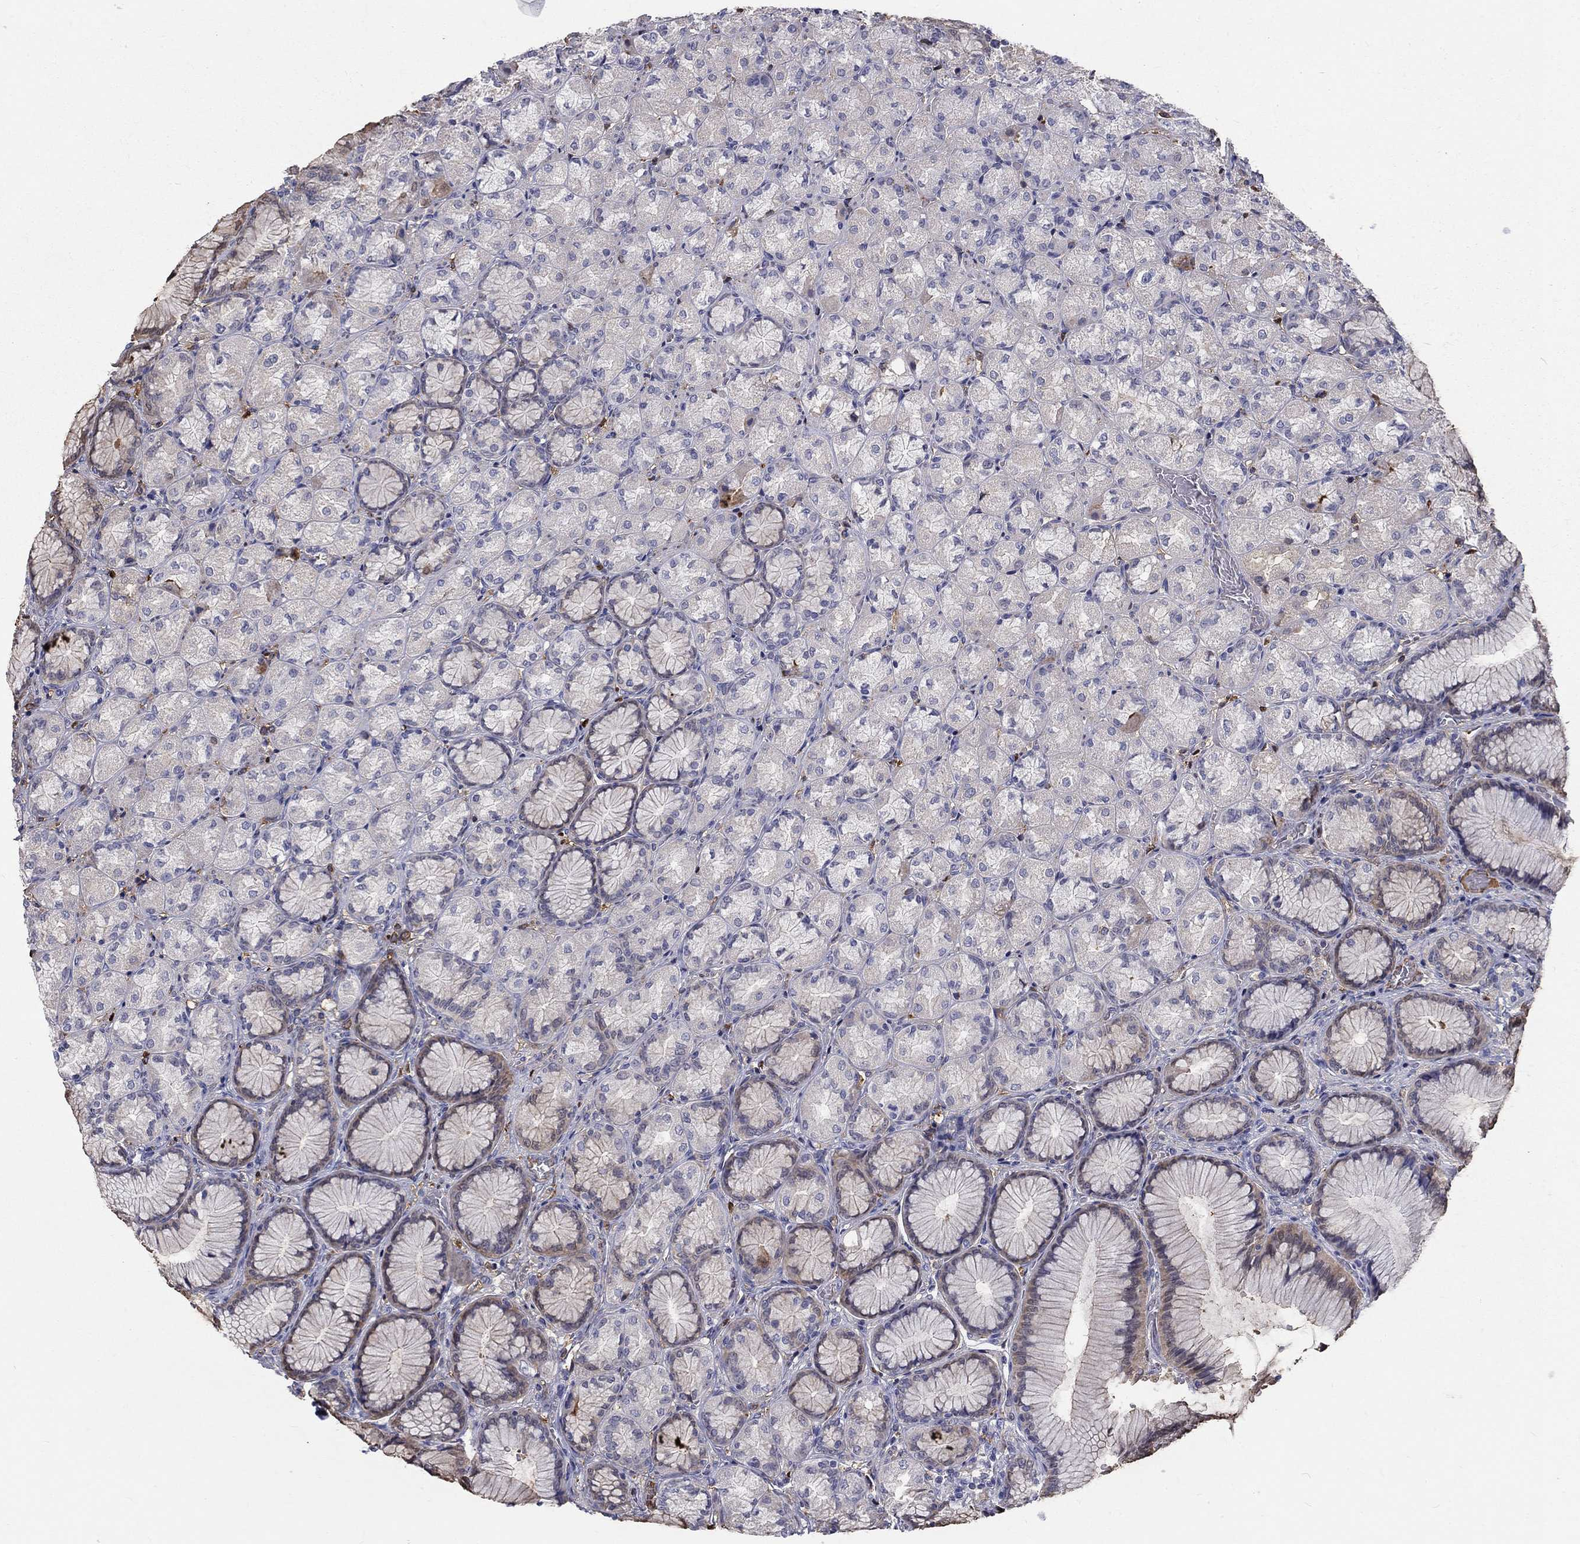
{"staining": {"intensity": "weak", "quantity": "<25%", "location": "cytoplasmic/membranous"}, "tissue": "stomach", "cell_type": "Glandular cells", "image_type": "normal", "snomed": [{"axis": "morphology", "description": "Normal tissue, NOS"}, {"axis": "morphology", "description": "Adenocarcinoma, NOS"}, {"axis": "morphology", "description": "Adenocarcinoma, High grade"}, {"axis": "topography", "description": "Stomach, upper"}, {"axis": "topography", "description": "Stomach"}], "caption": "Micrograph shows no protein expression in glandular cells of unremarkable stomach.", "gene": "EPDR1", "patient": {"sex": "female", "age": 65}}